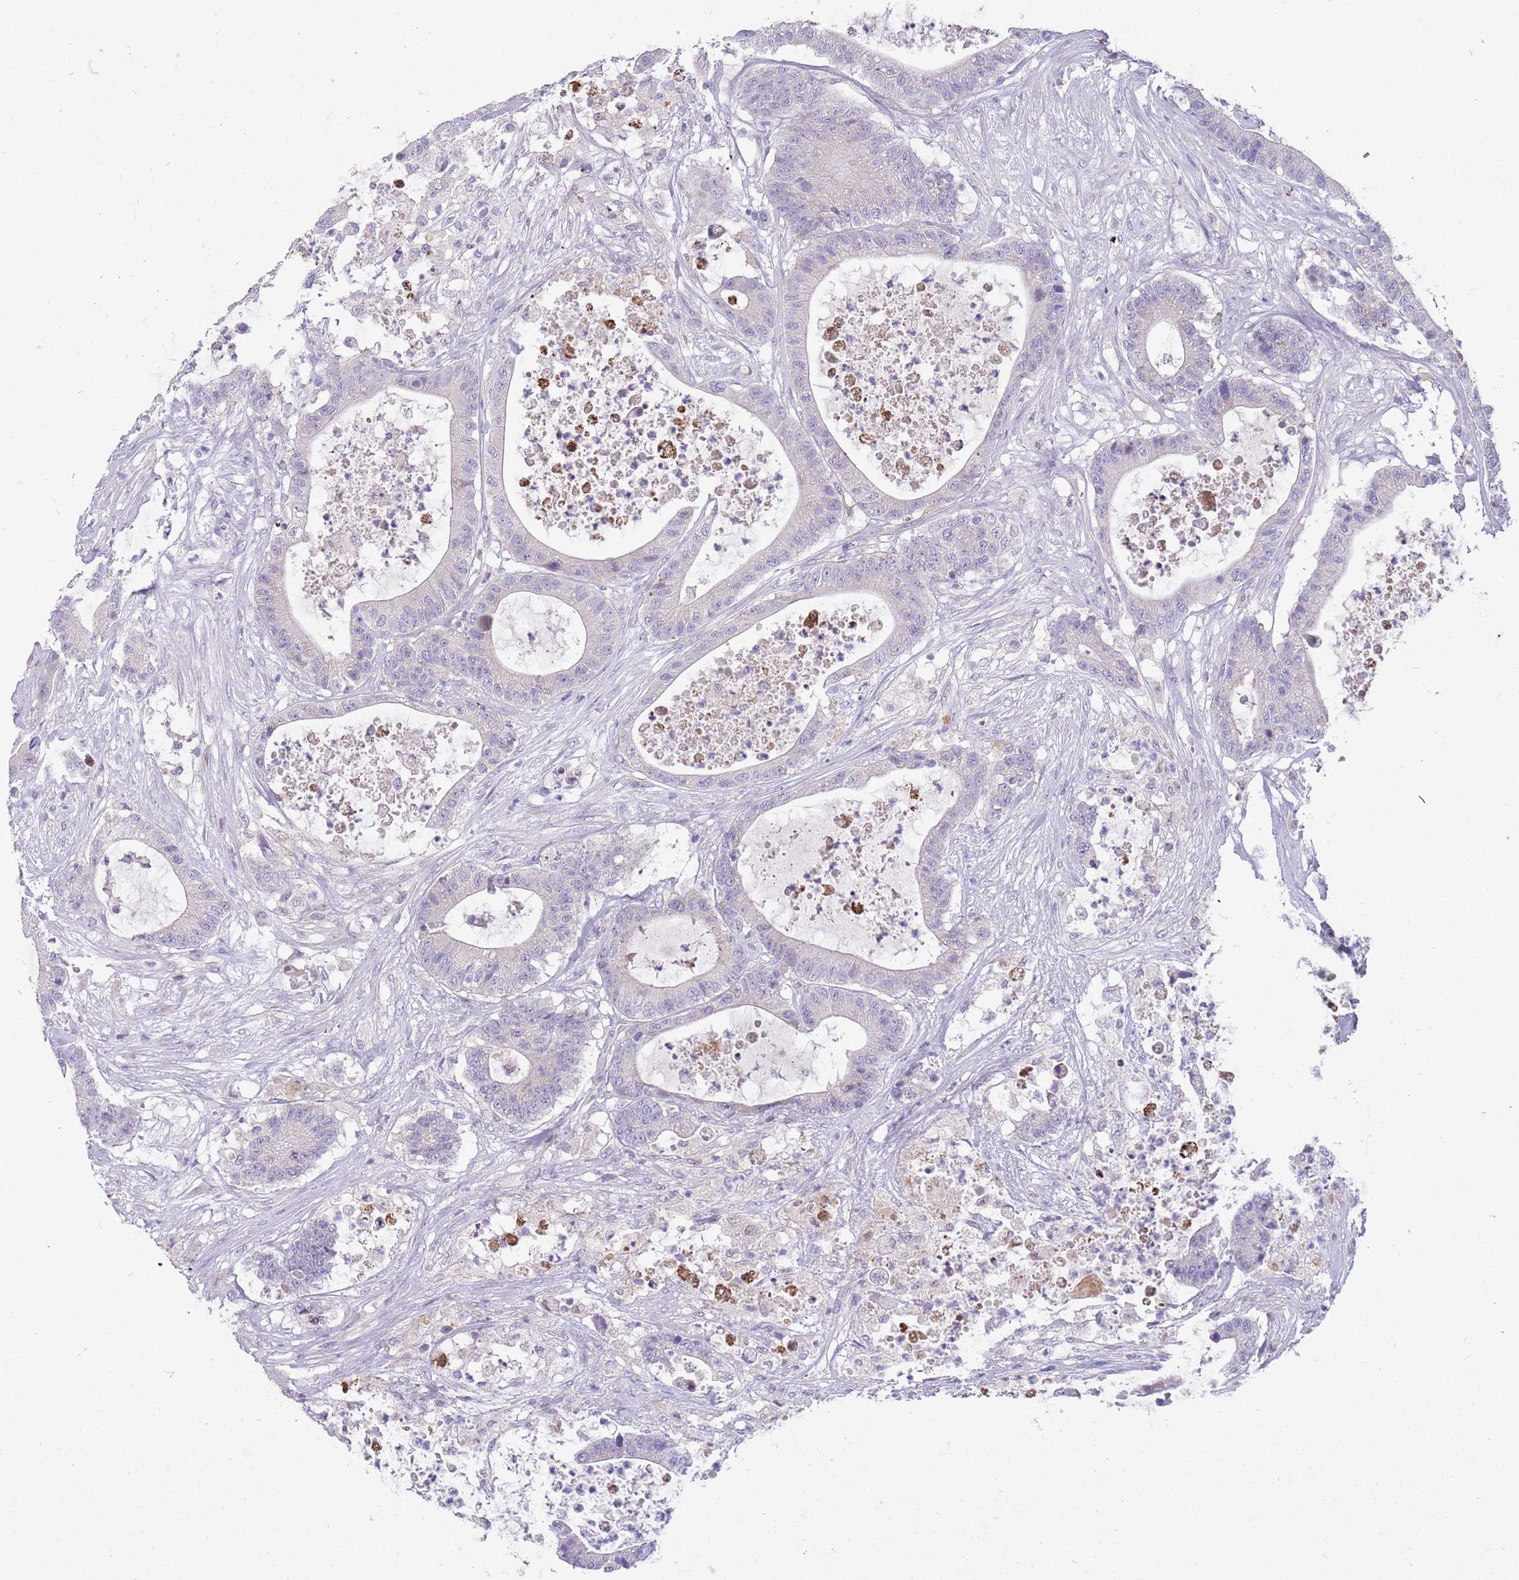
{"staining": {"intensity": "negative", "quantity": "none", "location": "none"}, "tissue": "colorectal cancer", "cell_type": "Tumor cells", "image_type": "cancer", "snomed": [{"axis": "morphology", "description": "Adenocarcinoma, NOS"}, {"axis": "topography", "description": "Colon"}], "caption": "Immunohistochemical staining of human colorectal cancer (adenocarcinoma) displays no significant expression in tumor cells.", "gene": "DDHD1", "patient": {"sex": "female", "age": 84}}